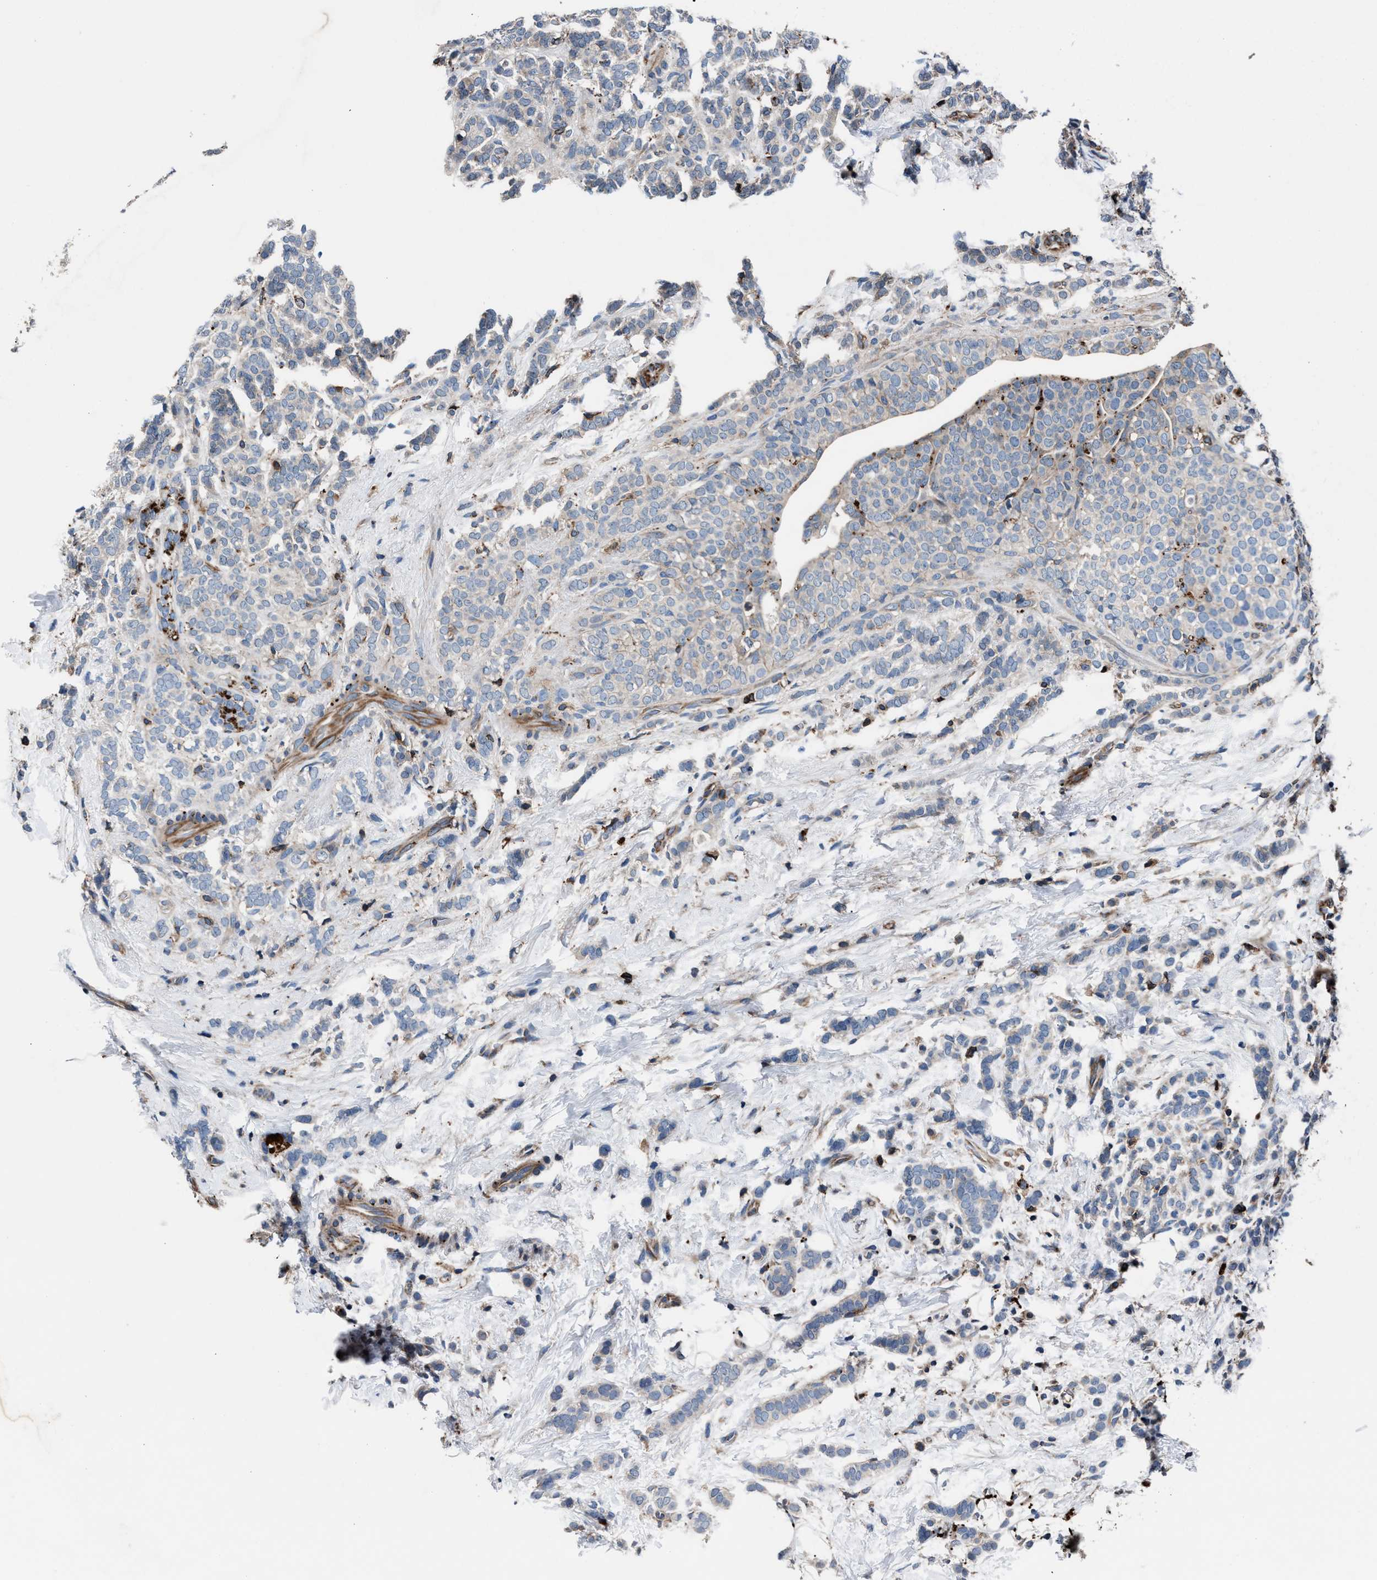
{"staining": {"intensity": "strong", "quantity": "<25%", "location": "cytoplasmic/membranous"}, "tissue": "breast cancer", "cell_type": "Tumor cells", "image_type": "cancer", "snomed": [{"axis": "morphology", "description": "Lobular carcinoma"}, {"axis": "topography", "description": "Breast"}], "caption": "Breast lobular carcinoma stained for a protein (brown) reveals strong cytoplasmic/membranous positive positivity in approximately <25% of tumor cells.", "gene": "MFSD11", "patient": {"sex": "female", "age": 50}}